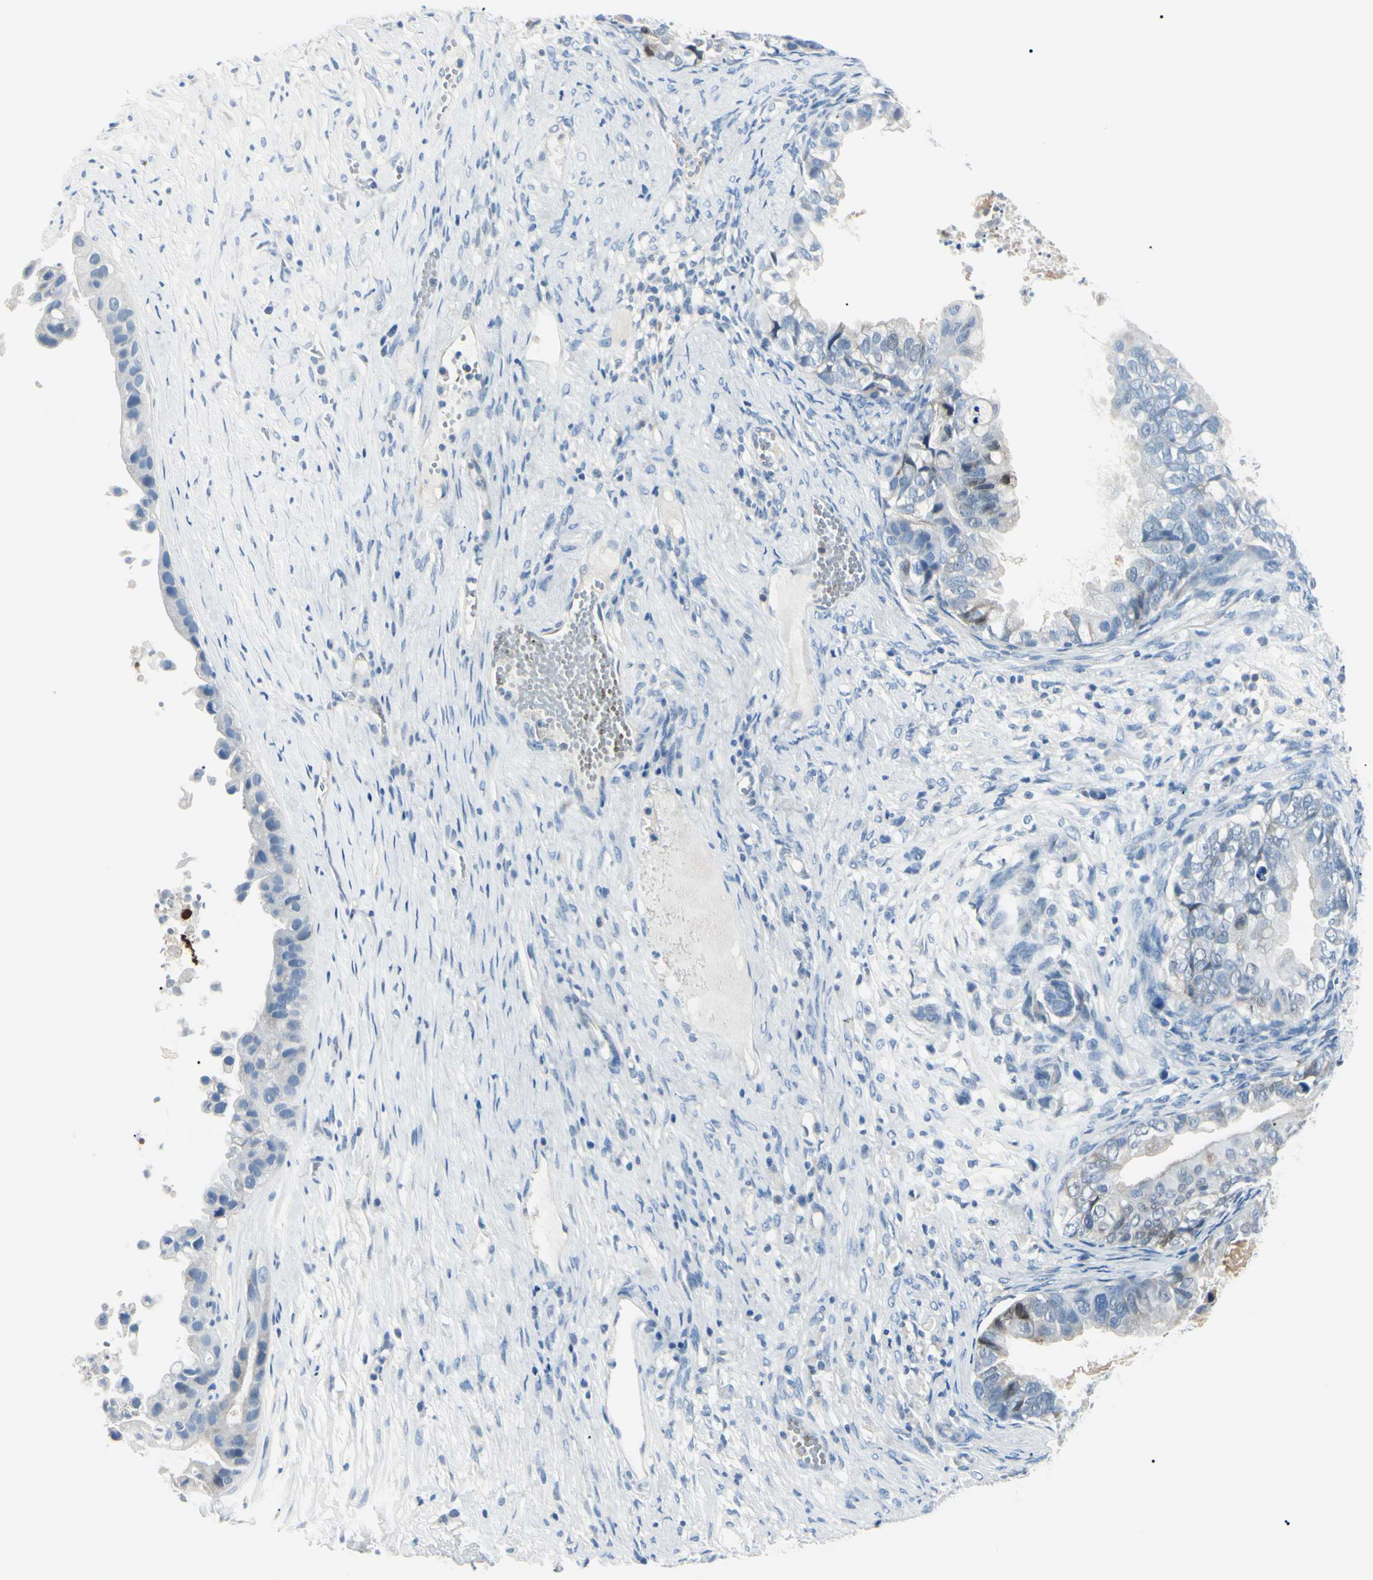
{"staining": {"intensity": "moderate", "quantity": "<25%", "location": "cytoplasmic/membranous"}, "tissue": "ovarian cancer", "cell_type": "Tumor cells", "image_type": "cancer", "snomed": [{"axis": "morphology", "description": "Cystadenocarcinoma, mucinous, NOS"}, {"axis": "topography", "description": "Ovary"}], "caption": "Mucinous cystadenocarcinoma (ovarian) was stained to show a protein in brown. There is low levels of moderate cytoplasmic/membranous expression in about <25% of tumor cells. The staining is performed using DAB brown chromogen to label protein expression. The nuclei are counter-stained blue using hematoxylin.", "gene": "CA2", "patient": {"sex": "female", "age": 80}}